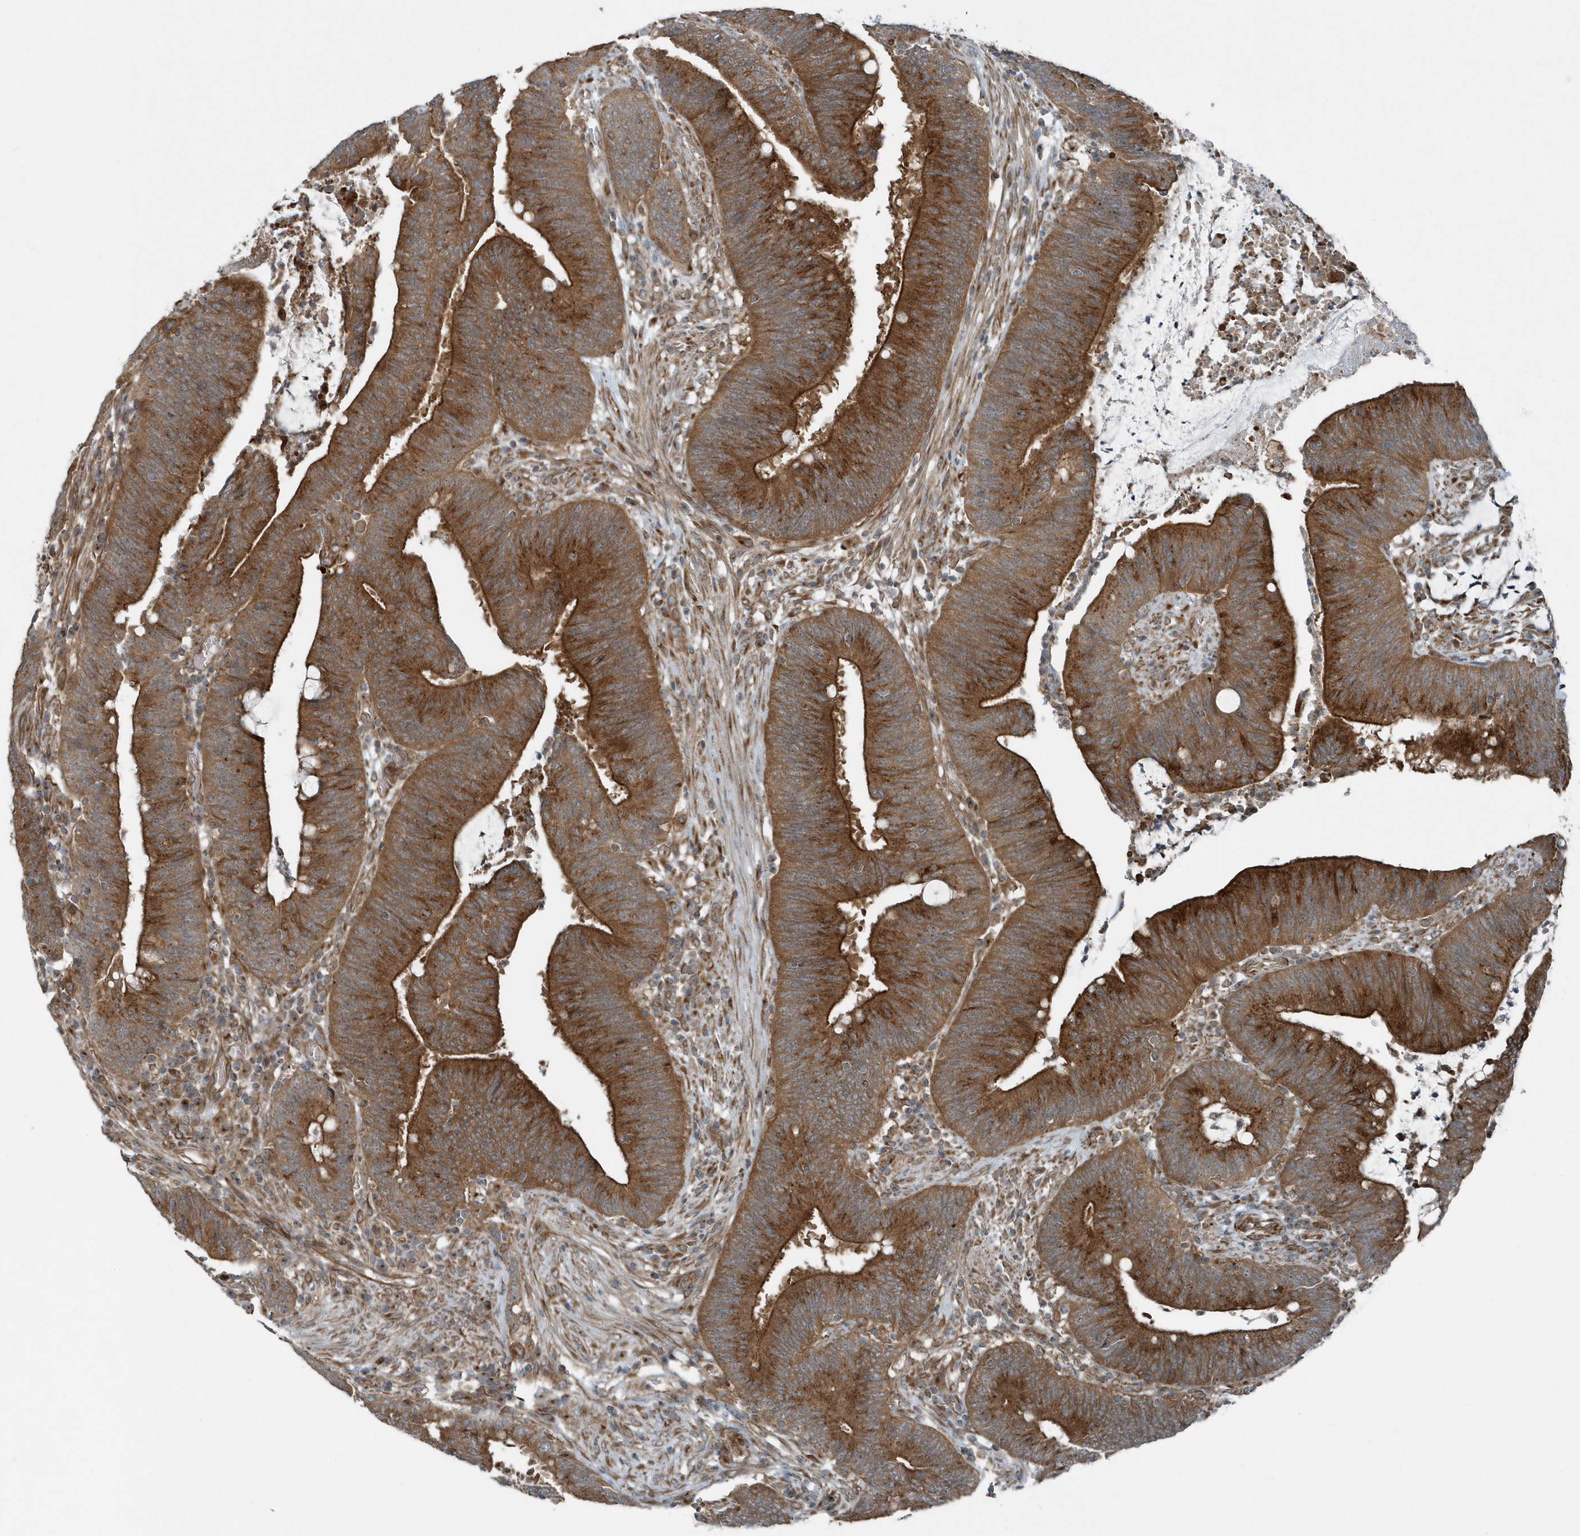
{"staining": {"intensity": "strong", "quantity": ">75%", "location": "cytoplasmic/membranous"}, "tissue": "colorectal cancer", "cell_type": "Tumor cells", "image_type": "cancer", "snomed": [{"axis": "morphology", "description": "Adenocarcinoma, NOS"}, {"axis": "topography", "description": "Rectum"}], "caption": "A photomicrograph of human colorectal cancer (adenocarcinoma) stained for a protein exhibits strong cytoplasmic/membranous brown staining in tumor cells.", "gene": "GCC2", "patient": {"sex": "female", "age": 66}}